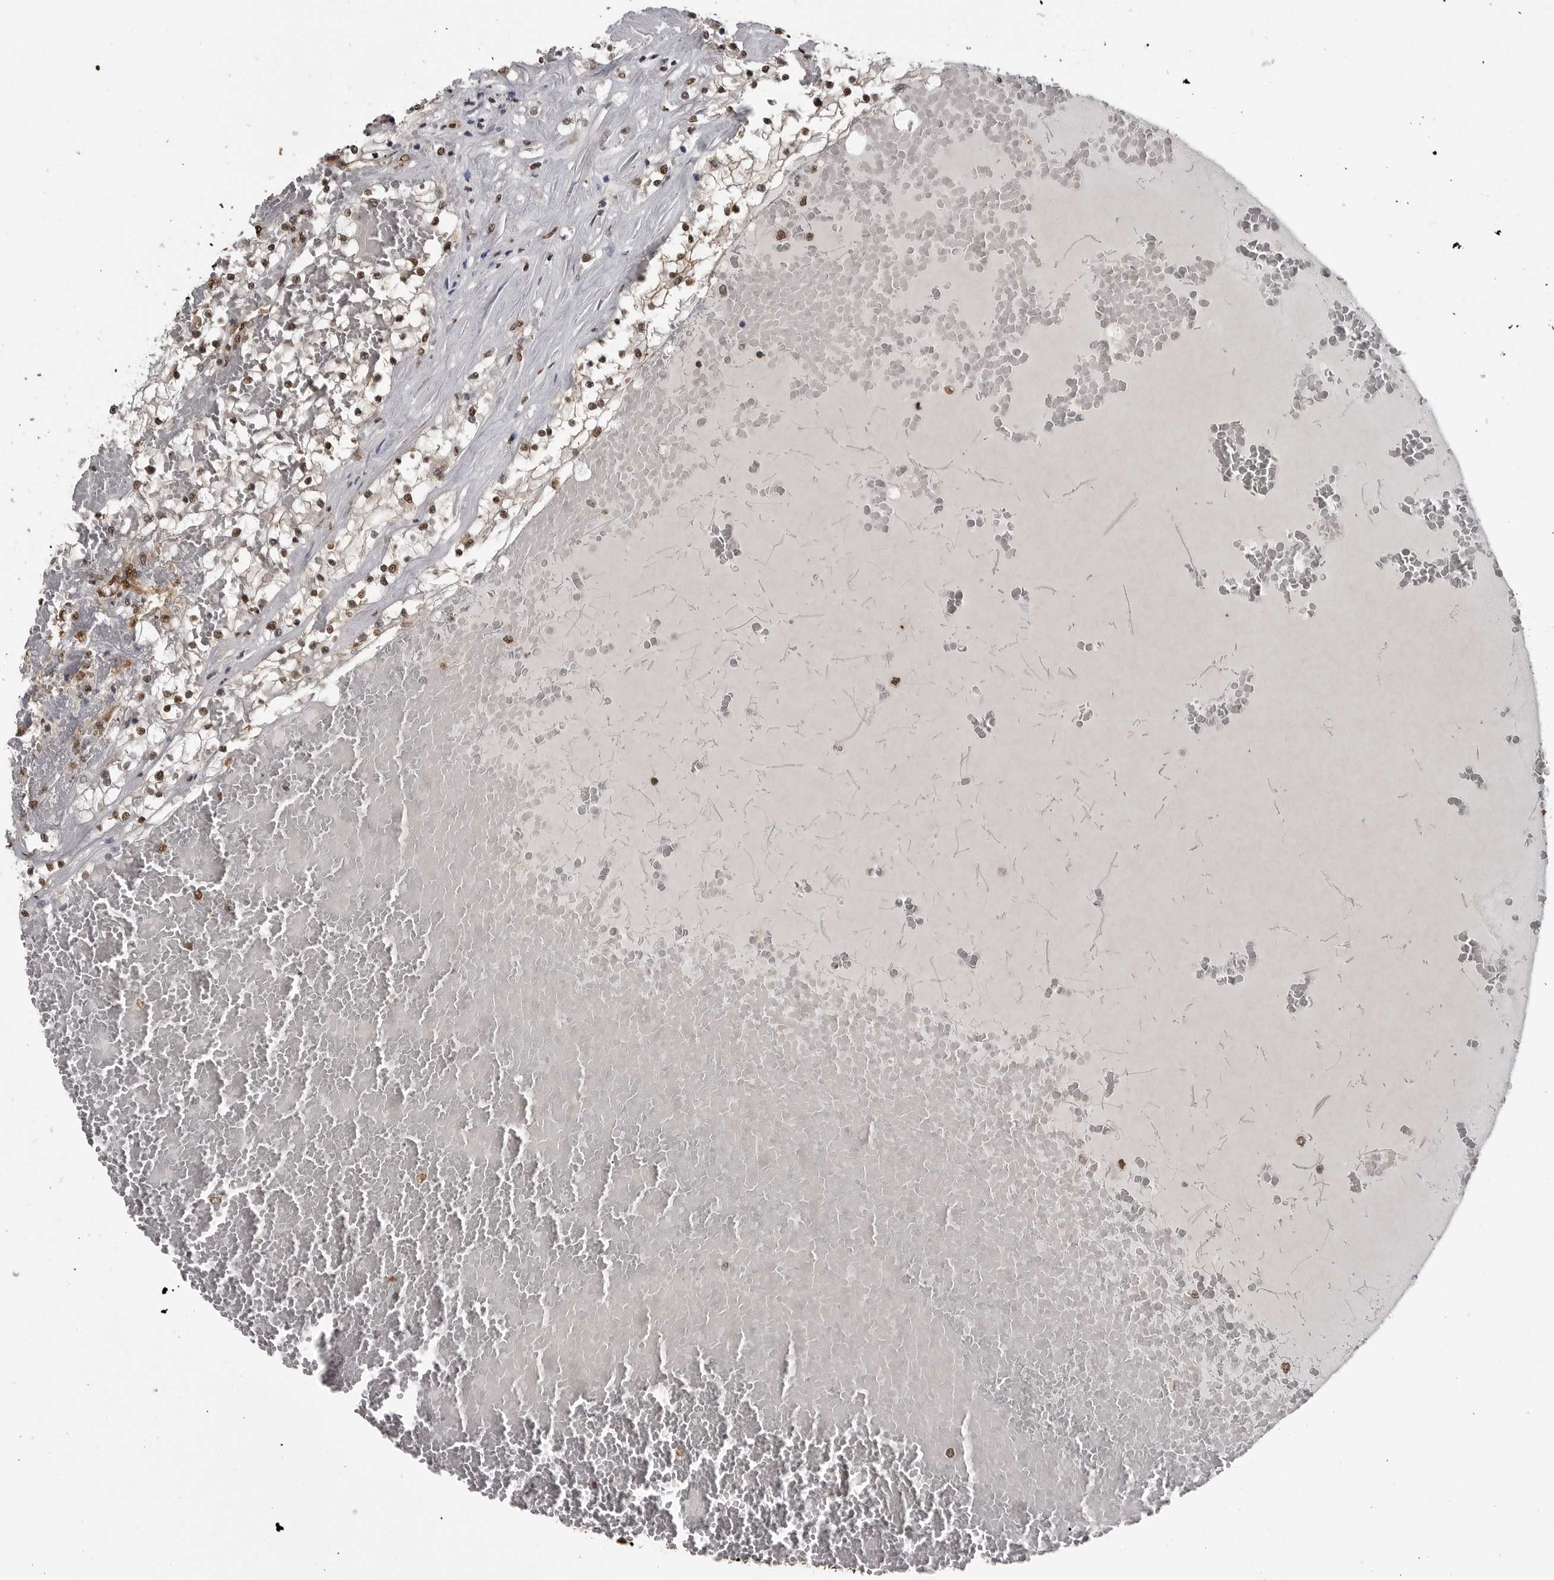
{"staining": {"intensity": "moderate", "quantity": ">75%", "location": "nuclear"}, "tissue": "renal cancer", "cell_type": "Tumor cells", "image_type": "cancer", "snomed": [{"axis": "morphology", "description": "Normal tissue, NOS"}, {"axis": "morphology", "description": "Adenocarcinoma, NOS"}, {"axis": "topography", "description": "Kidney"}], "caption": "Renal cancer stained with DAB immunohistochemistry (IHC) demonstrates medium levels of moderate nuclear positivity in about >75% of tumor cells.", "gene": "SMAD2", "patient": {"sex": "male", "age": 68}}